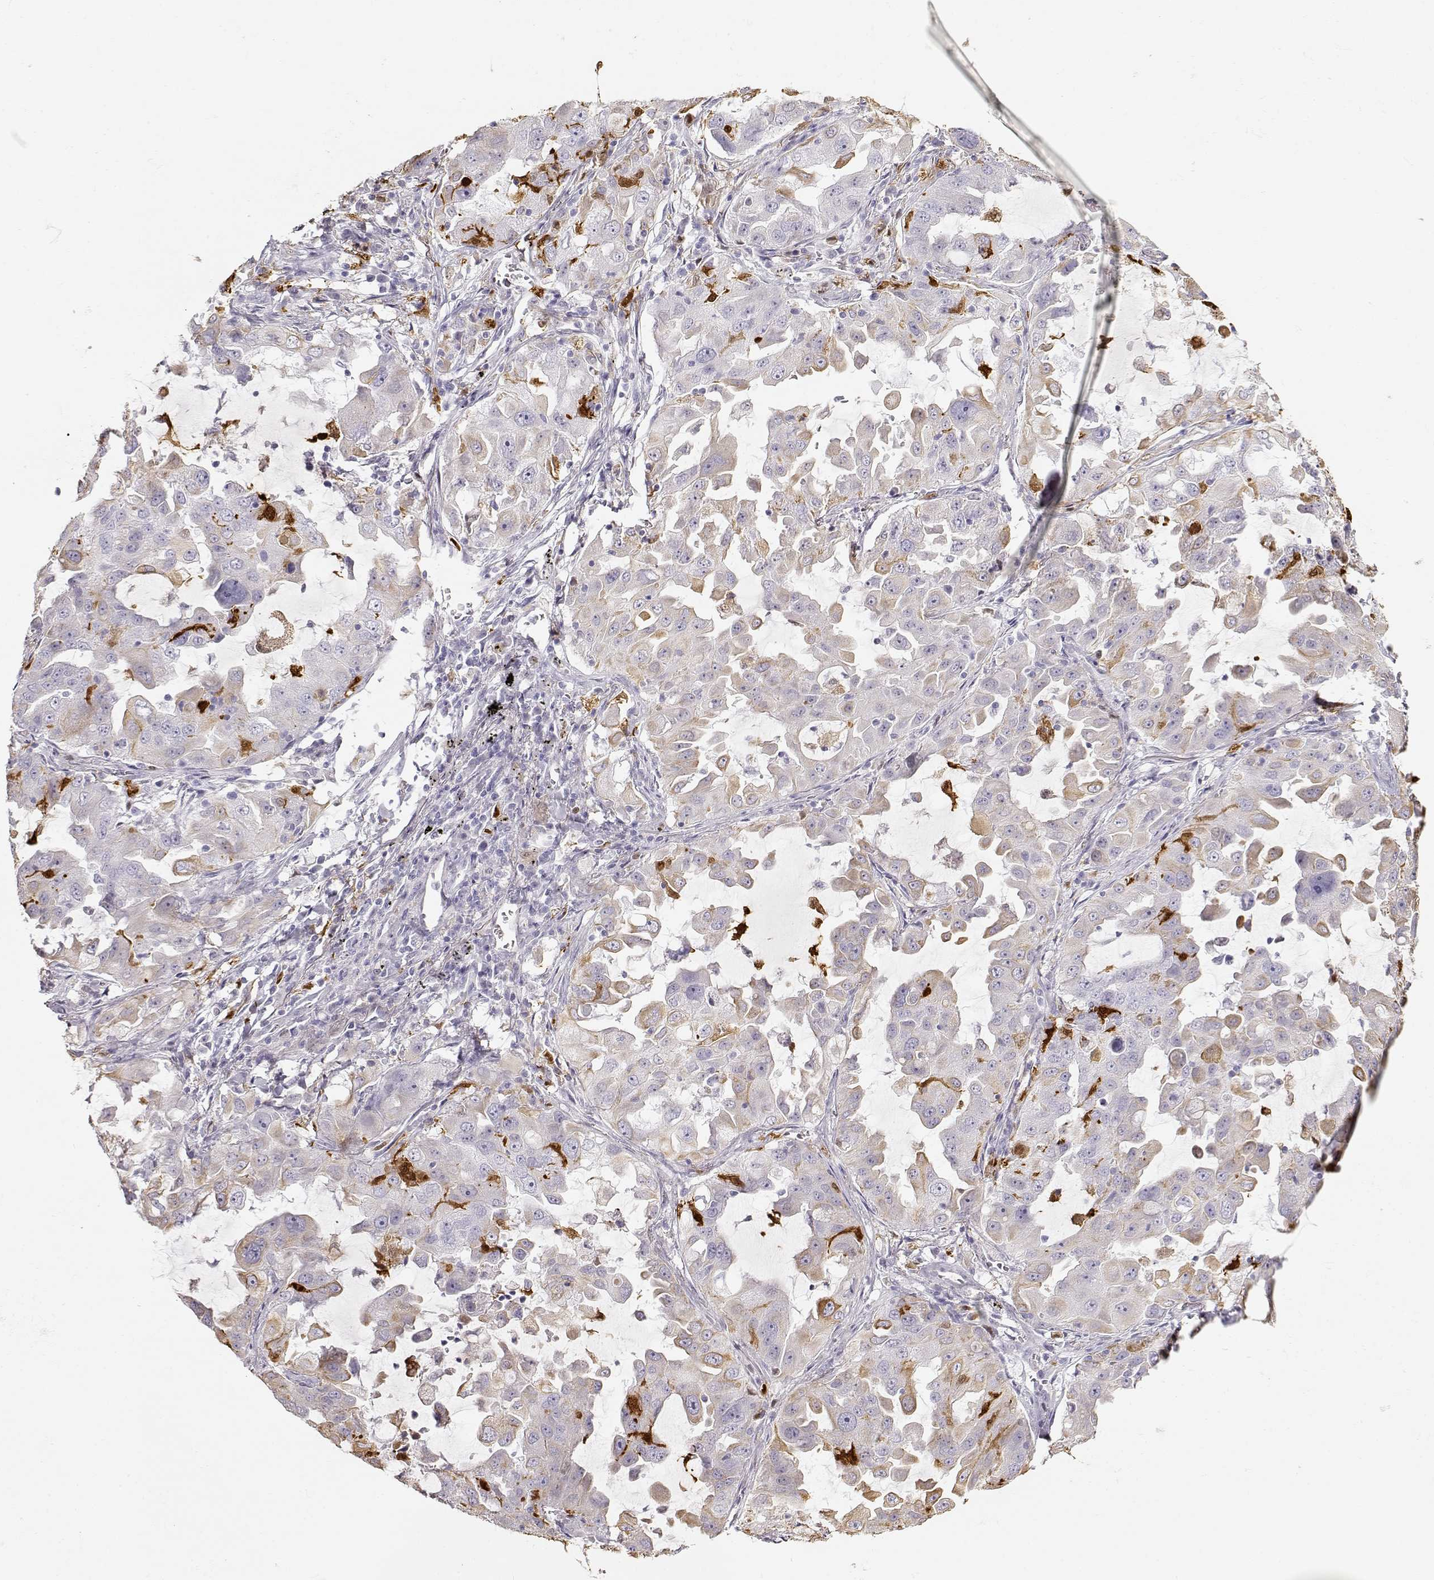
{"staining": {"intensity": "weak", "quantity": "<25%", "location": "cytoplasmic/membranous"}, "tissue": "lung cancer", "cell_type": "Tumor cells", "image_type": "cancer", "snomed": [{"axis": "morphology", "description": "Adenocarcinoma, NOS"}, {"axis": "topography", "description": "Lung"}], "caption": "The histopathology image shows no staining of tumor cells in lung adenocarcinoma.", "gene": "S100B", "patient": {"sex": "female", "age": 61}}